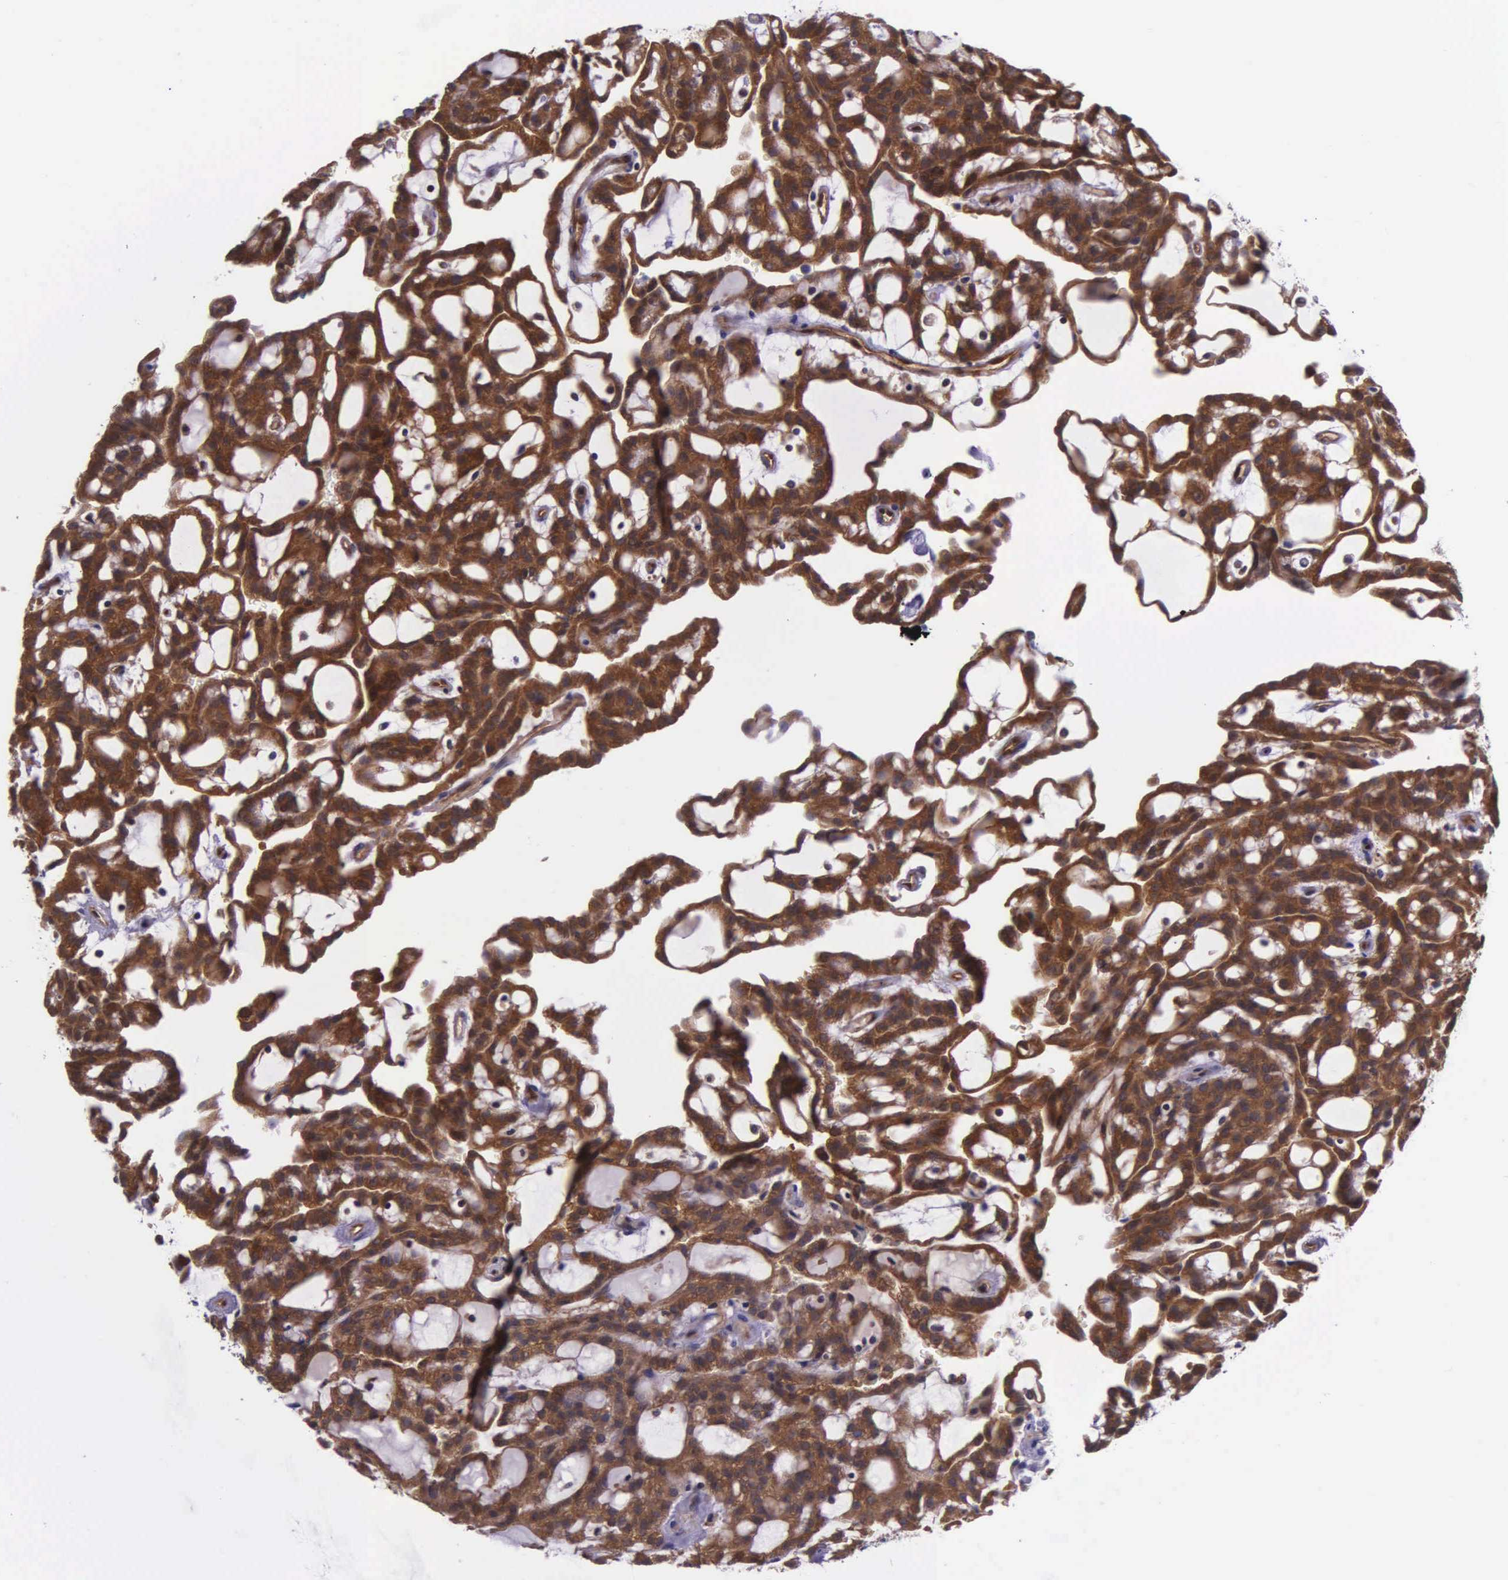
{"staining": {"intensity": "strong", "quantity": ">75%", "location": "cytoplasmic/membranous"}, "tissue": "renal cancer", "cell_type": "Tumor cells", "image_type": "cancer", "snomed": [{"axis": "morphology", "description": "Adenocarcinoma, NOS"}, {"axis": "topography", "description": "Kidney"}], "caption": "Approximately >75% of tumor cells in human adenocarcinoma (renal) show strong cytoplasmic/membranous protein positivity as visualized by brown immunohistochemical staining.", "gene": "GMPR2", "patient": {"sex": "male", "age": 63}}